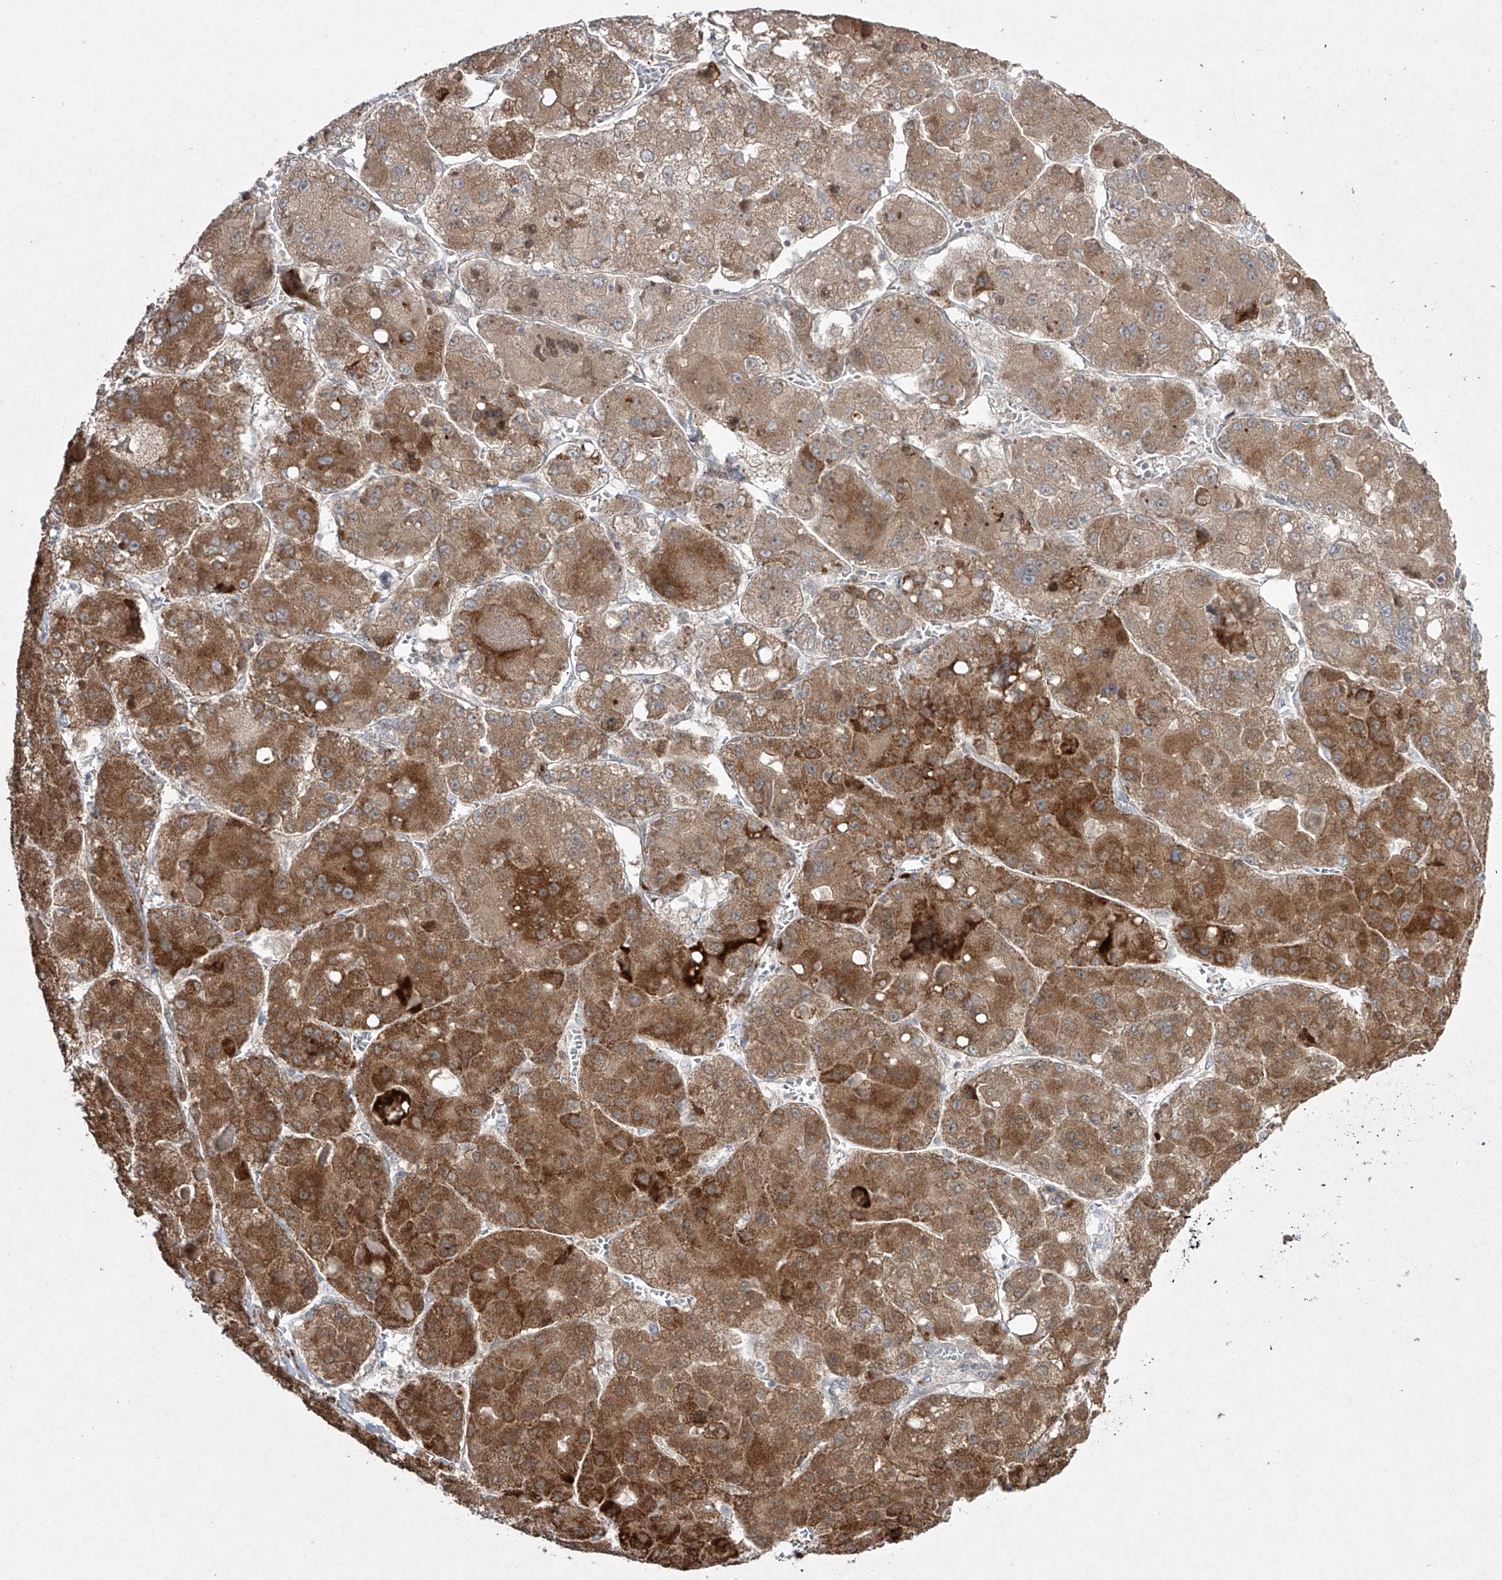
{"staining": {"intensity": "moderate", "quantity": ">75%", "location": "cytoplasmic/membranous"}, "tissue": "liver cancer", "cell_type": "Tumor cells", "image_type": "cancer", "snomed": [{"axis": "morphology", "description": "Carcinoma, Hepatocellular, NOS"}, {"axis": "topography", "description": "Liver"}], "caption": "Liver hepatocellular carcinoma tissue displays moderate cytoplasmic/membranous expression in approximately >75% of tumor cells, visualized by immunohistochemistry.", "gene": "KDM1B", "patient": {"sex": "female", "age": 73}}